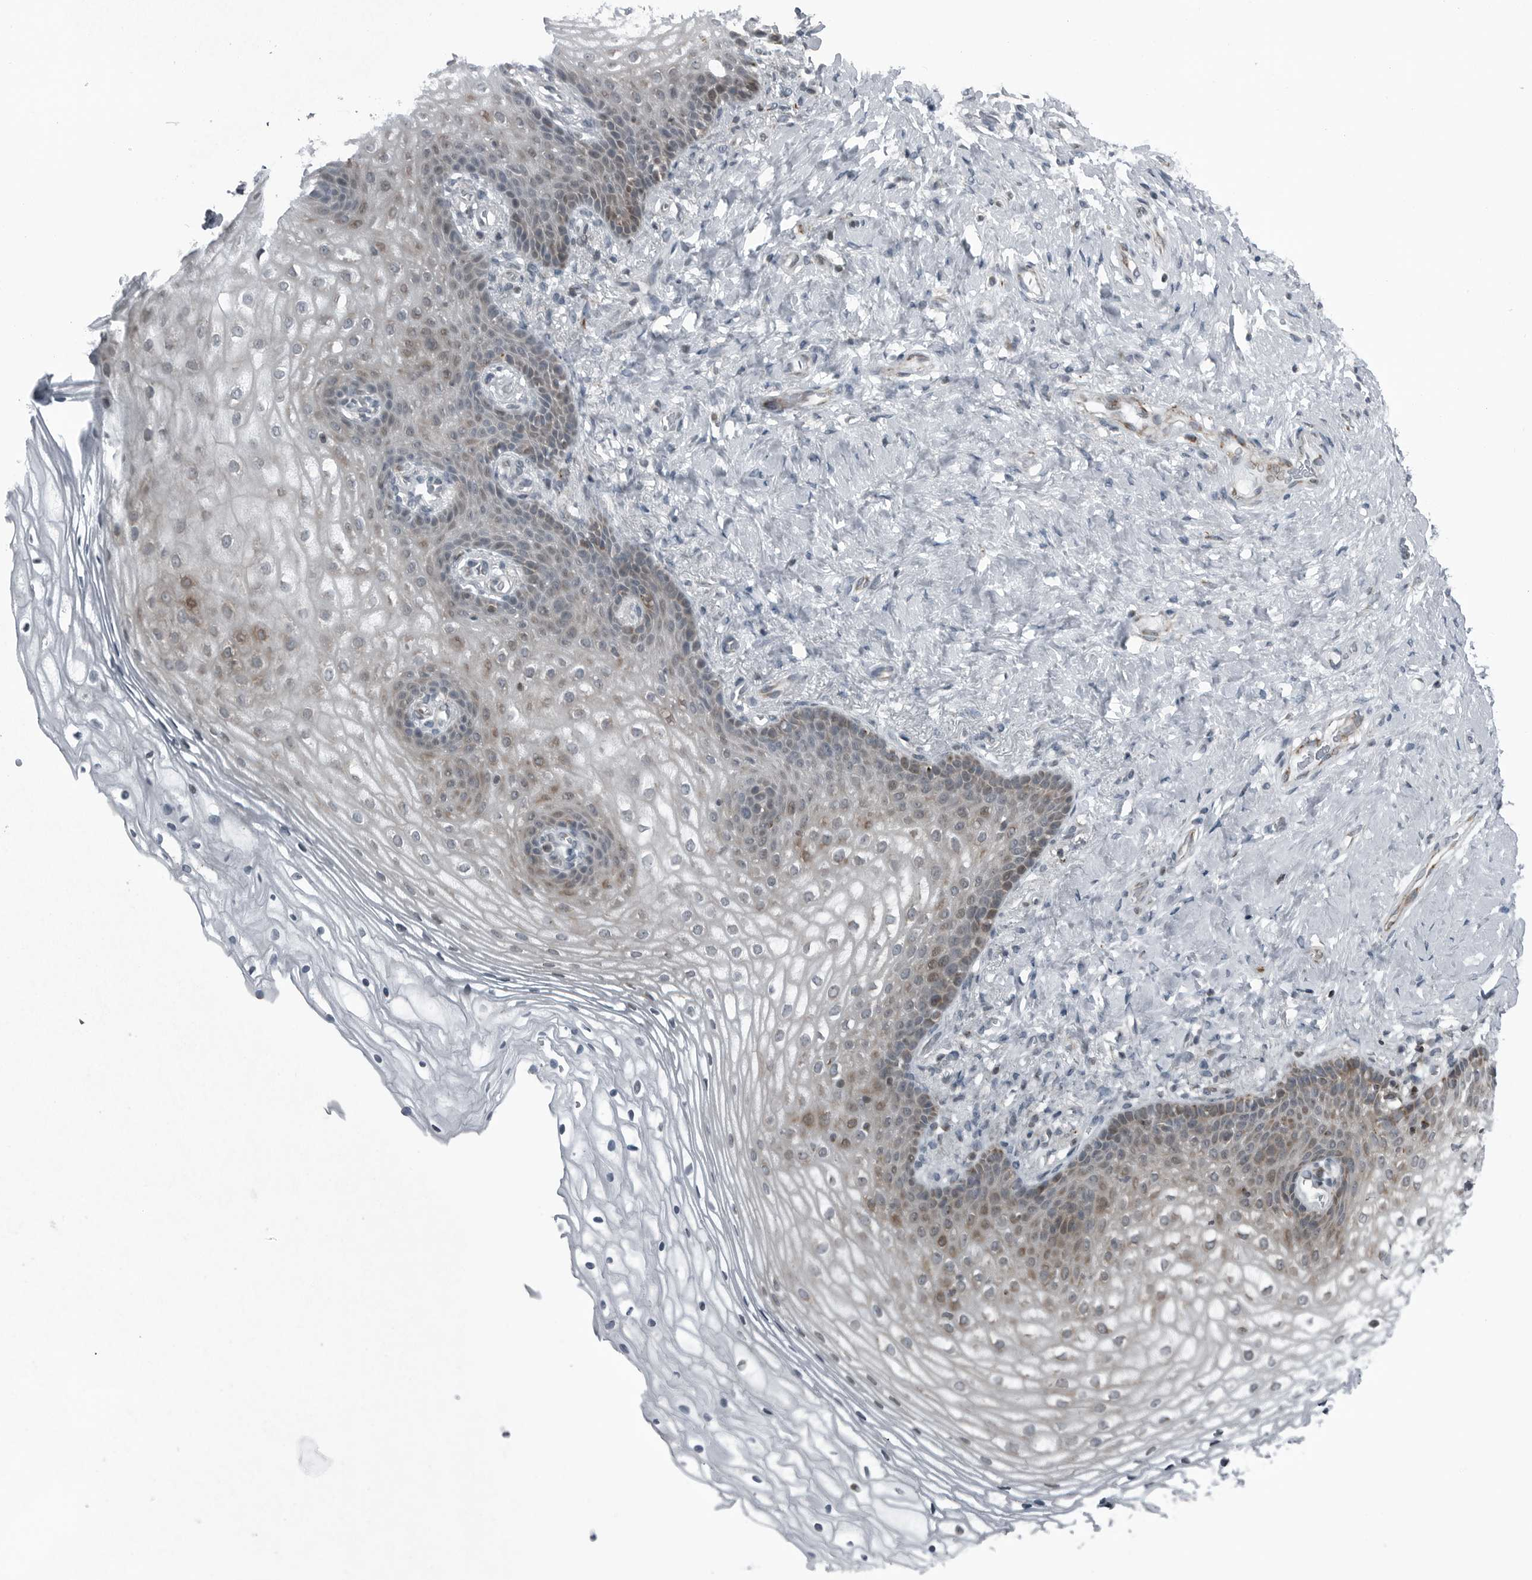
{"staining": {"intensity": "weak", "quantity": "25%-75%", "location": "cytoplasmic/membranous"}, "tissue": "vagina", "cell_type": "Squamous epithelial cells", "image_type": "normal", "snomed": [{"axis": "morphology", "description": "Normal tissue, NOS"}, {"axis": "topography", "description": "Vagina"}], "caption": "Weak cytoplasmic/membranous staining is present in approximately 25%-75% of squamous epithelial cells in normal vagina. The protein of interest is stained brown, and the nuclei are stained in blue (DAB IHC with brightfield microscopy, high magnification).", "gene": "GAK", "patient": {"sex": "female", "age": 60}}